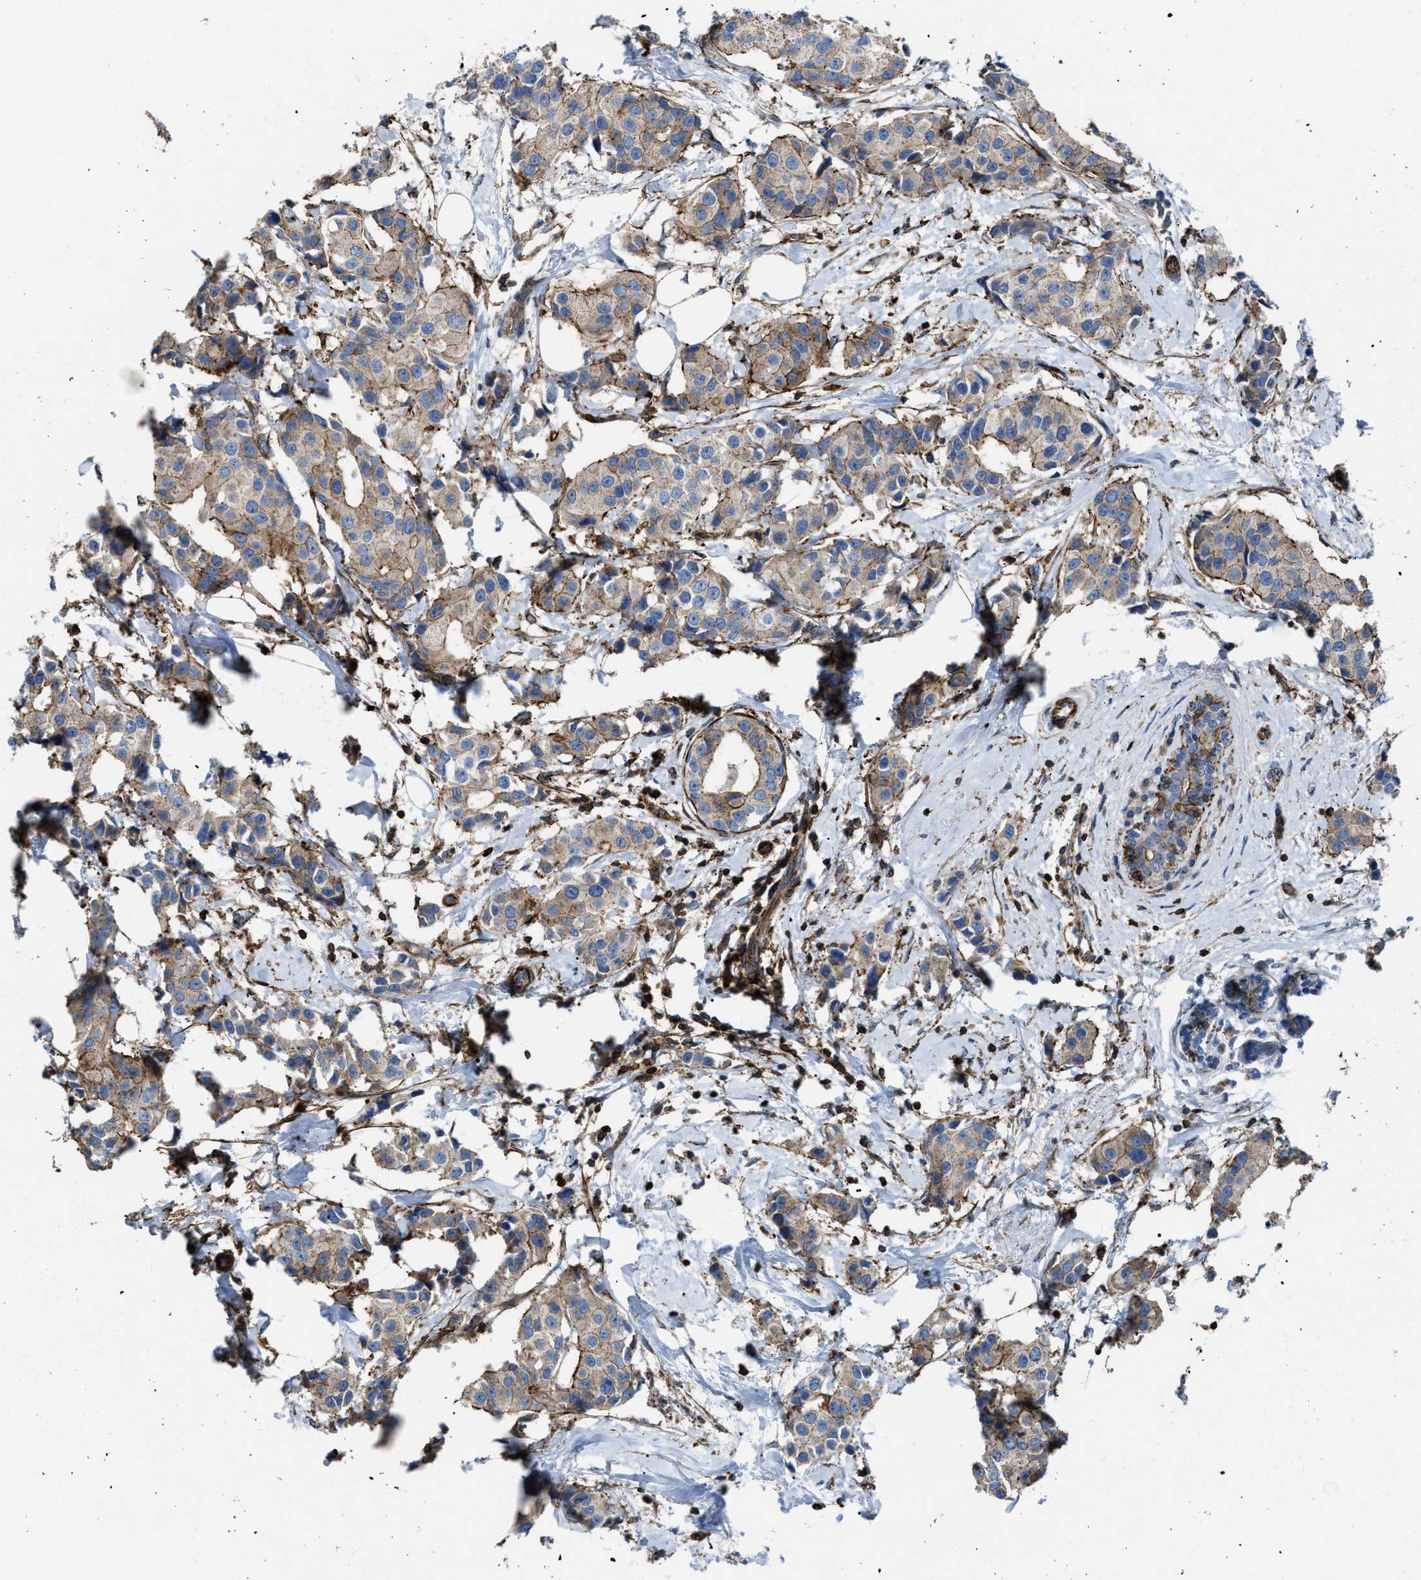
{"staining": {"intensity": "weak", "quantity": "25%-75%", "location": "cytoplasmic/membranous"}, "tissue": "breast cancer", "cell_type": "Tumor cells", "image_type": "cancer", "snomed": [{"axis": "morphology", "description": "Normal tissue, NOS"}, {"axis": "morphology", "description": "Duct carcinoma"}, {"axis": "topography", "description": "Breast"}], "caption": "The immunohistochemical stain shows weak cytoplasmic/membranous positivity in tumor cells of breast cancer (invasive ductal carcinoma) tissue.", "gene": "AGPAT2", "patient": {"sex": "female", "age": 39}}